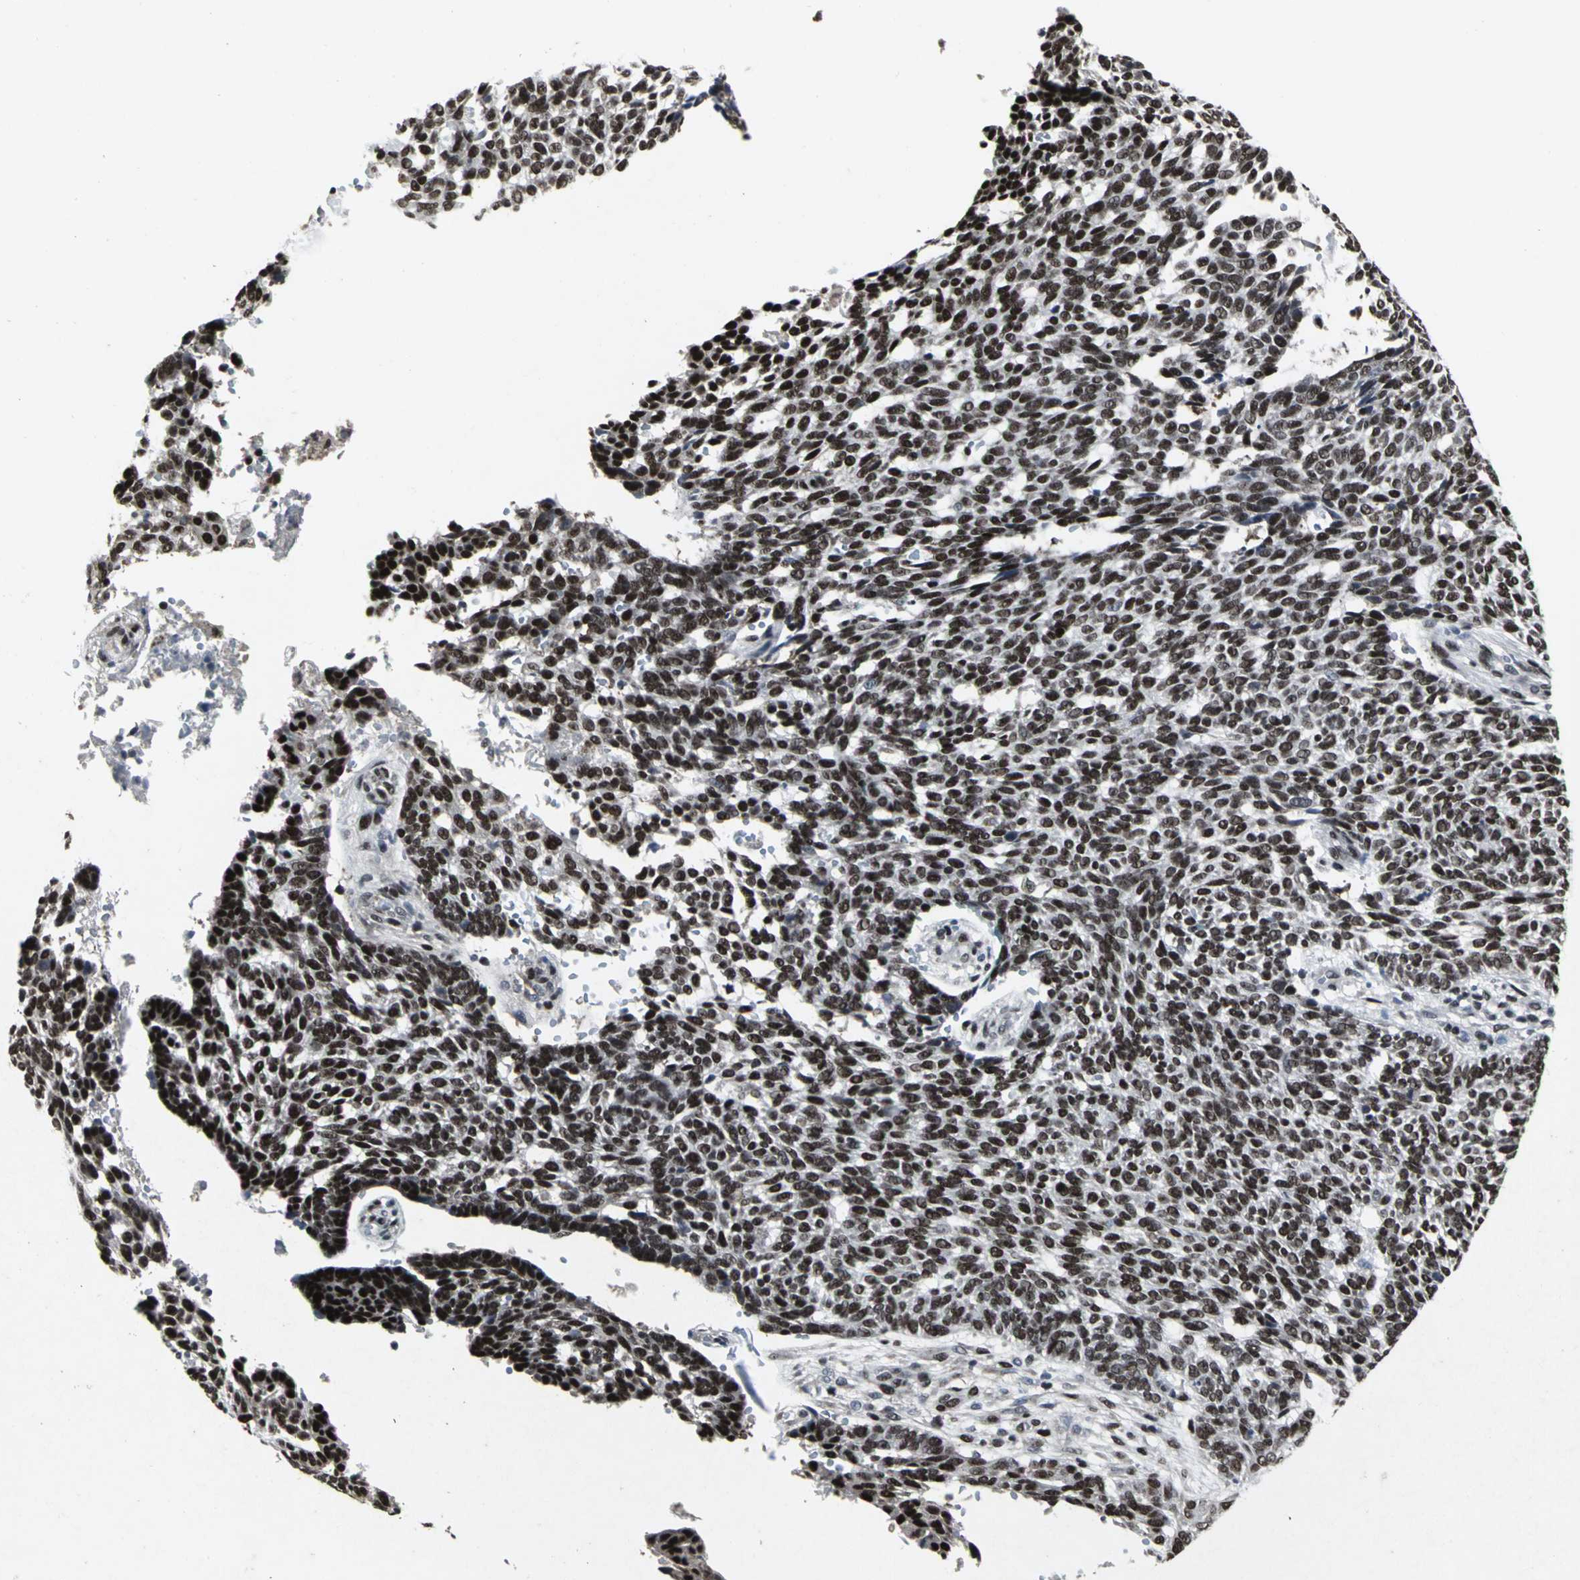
{"staining": {"intensity": "strong", "quantity": ">75%", "location": "nuclear"}, "tissue": "skin cancer", "cell_type": "Tumor cells", "image_type": "cancer", "snomed": [{"axis": "morphology", "description": "Normal tissue, NOS"}, {"axis": "morphology", "description": "Basal cell carcinoma"}, {"axis": "topography", "description": "Skin"}], "caption": "Immunohistochemical staining of skin cancer exhibits high levels of strong nuclear expression in approximately >75% of tumor cells.", "gene": "SRF", "patient": {"sex": "male", "age": 87}}